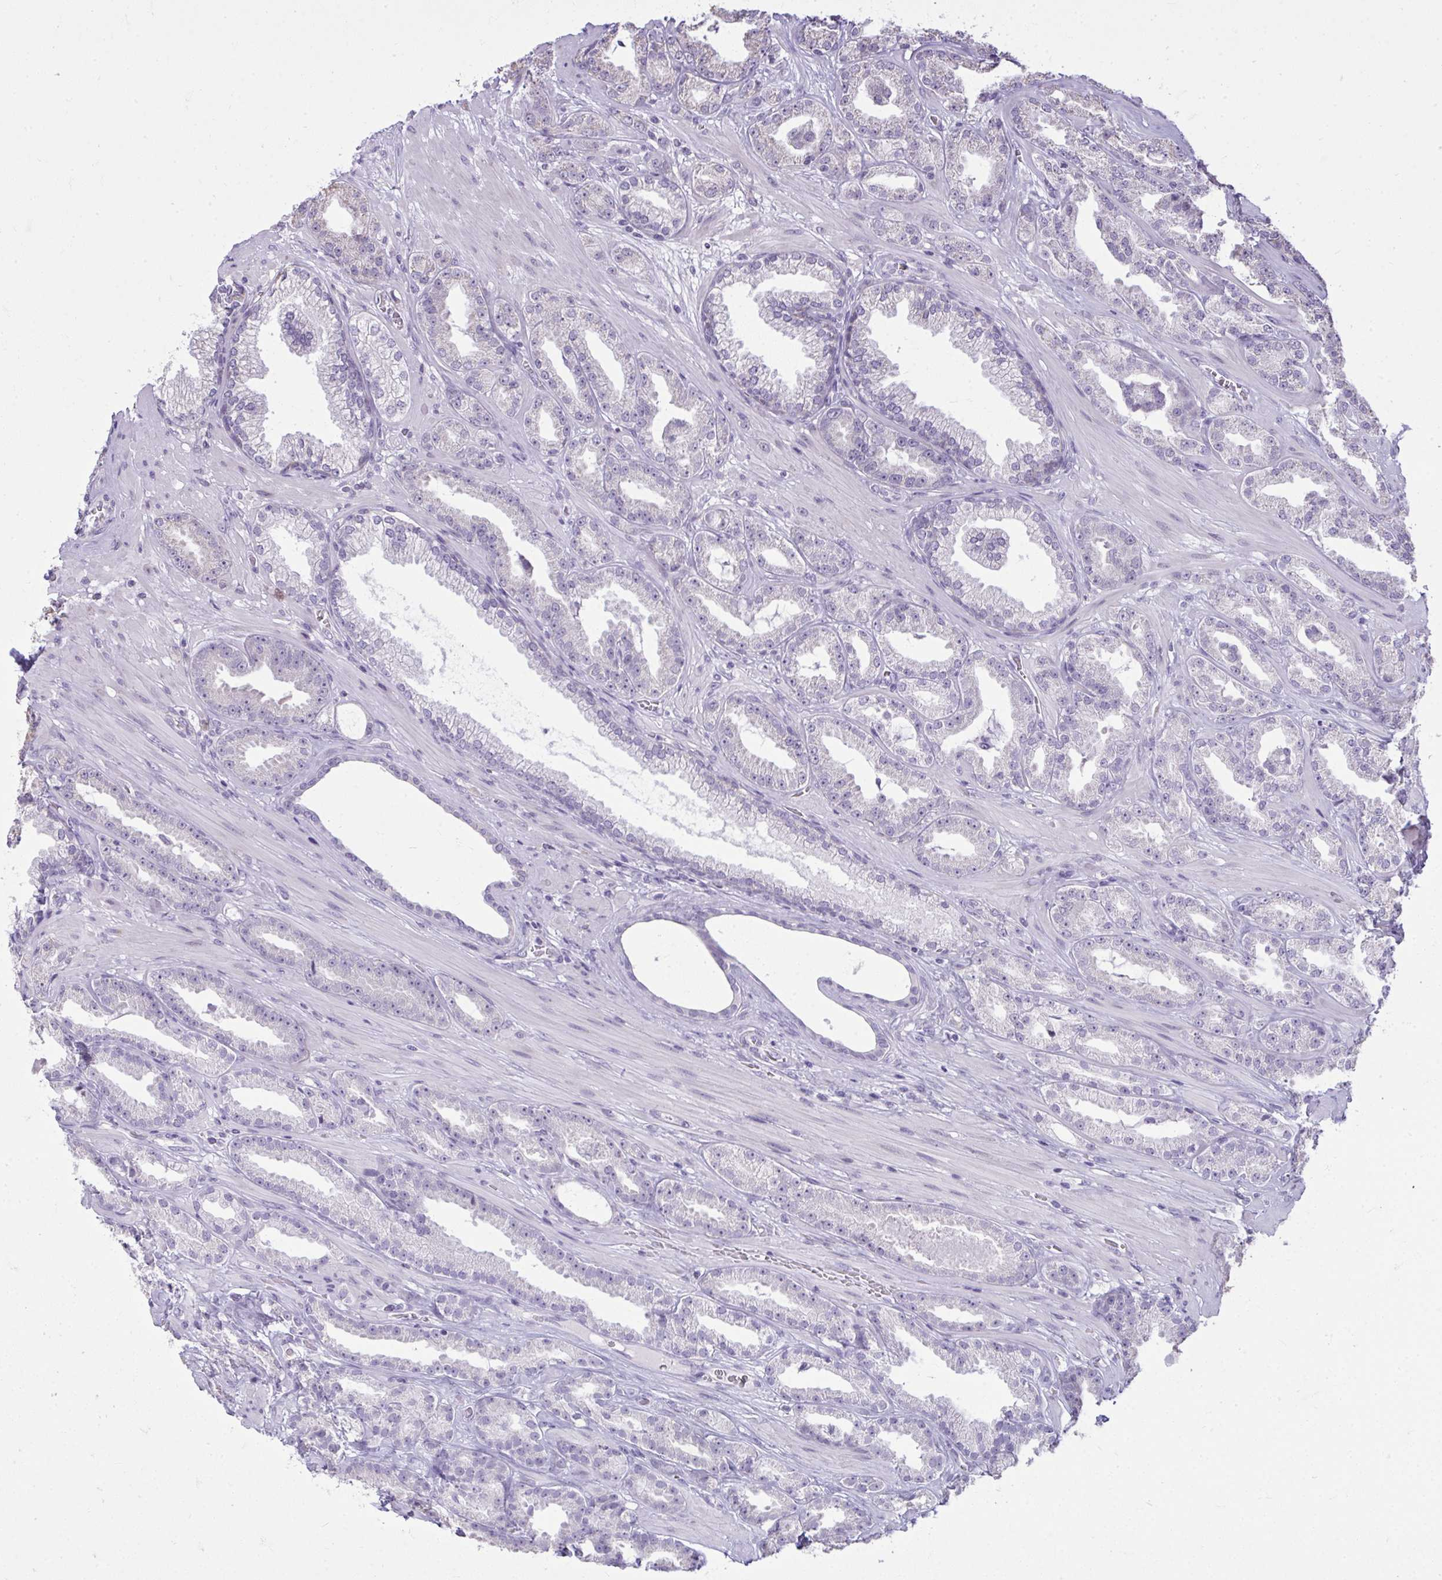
{"staining": {"intensity": "negative", "quantity": "none", "location": "none"}, "tissue": "prostate cancer", "cell_type": "Tumor cells", "image_type": "cancer", "snomed": [{"axis": "morphology", "description": "Adenocarcinoma, Low grade"}, {"axis": "topography", "description": "Prostate"}], "caption": "Image shows no significant protein expression in tumor cells of prostate adenocarcinoma (low-grade). (IHC, brightfield microscopy, high magnification).", "gene": "NPPA", "patient": {"sex": "male", "age": 61}}